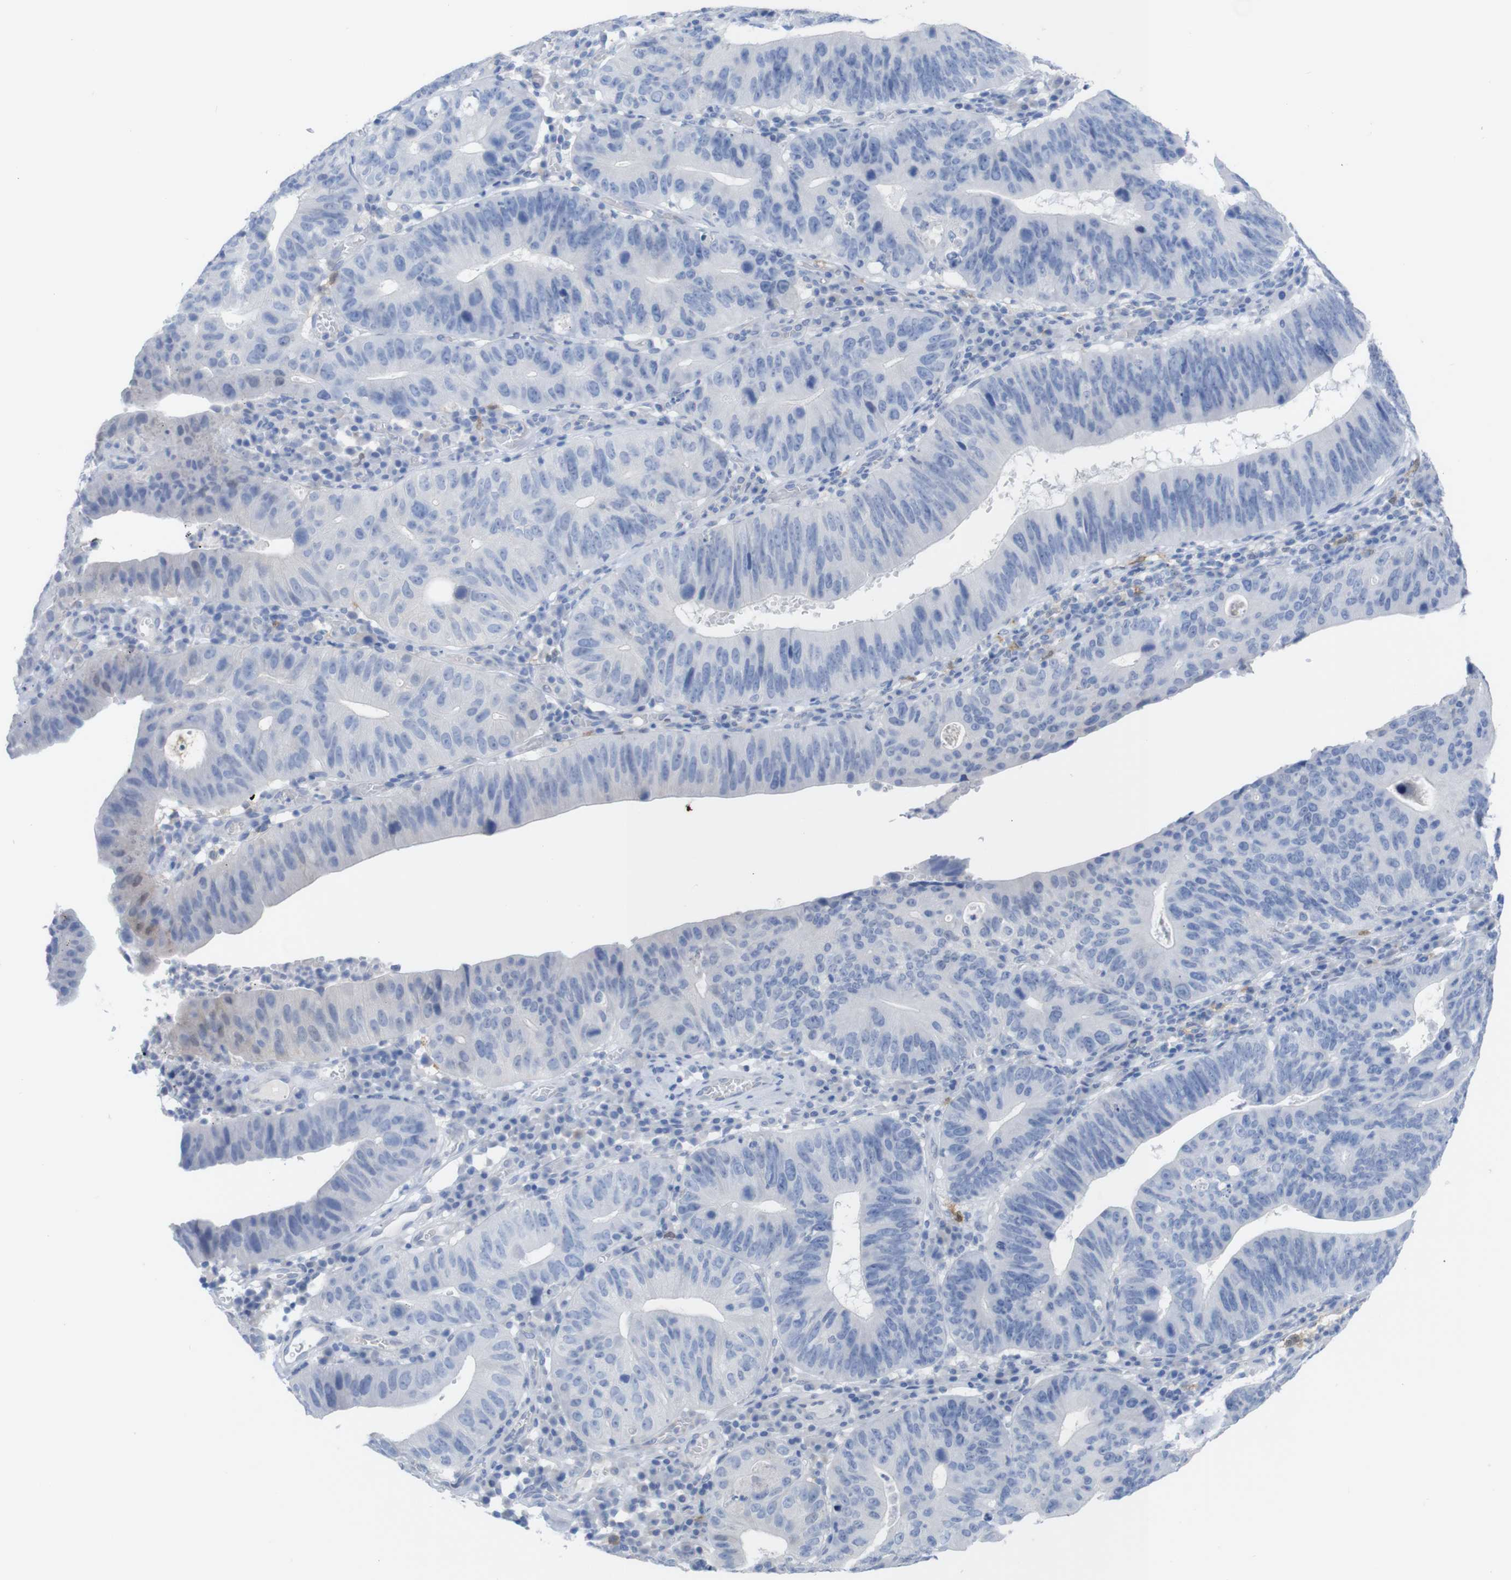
{"staining": {"intensity": "weak", "quantity": "<25%", "location": "cytoplasmic/membranous,nuclear"}, "tissue": "stomach cancer", "cell_type": "Tumor cells", "image_type": "cancer", "snomed": [{"axis": "morphology", "description": "Adenocarcinoma, NOS"}, {"axis": "topography", "description": "Stomach"}], "caption": "Micrograph shows no significant protein expression in tumor cells of adenocarcinoma (stomach). Nuclei are stained in blue.", "gene": "PNMA1", "patient": {"sex": "male", "age": 59}}